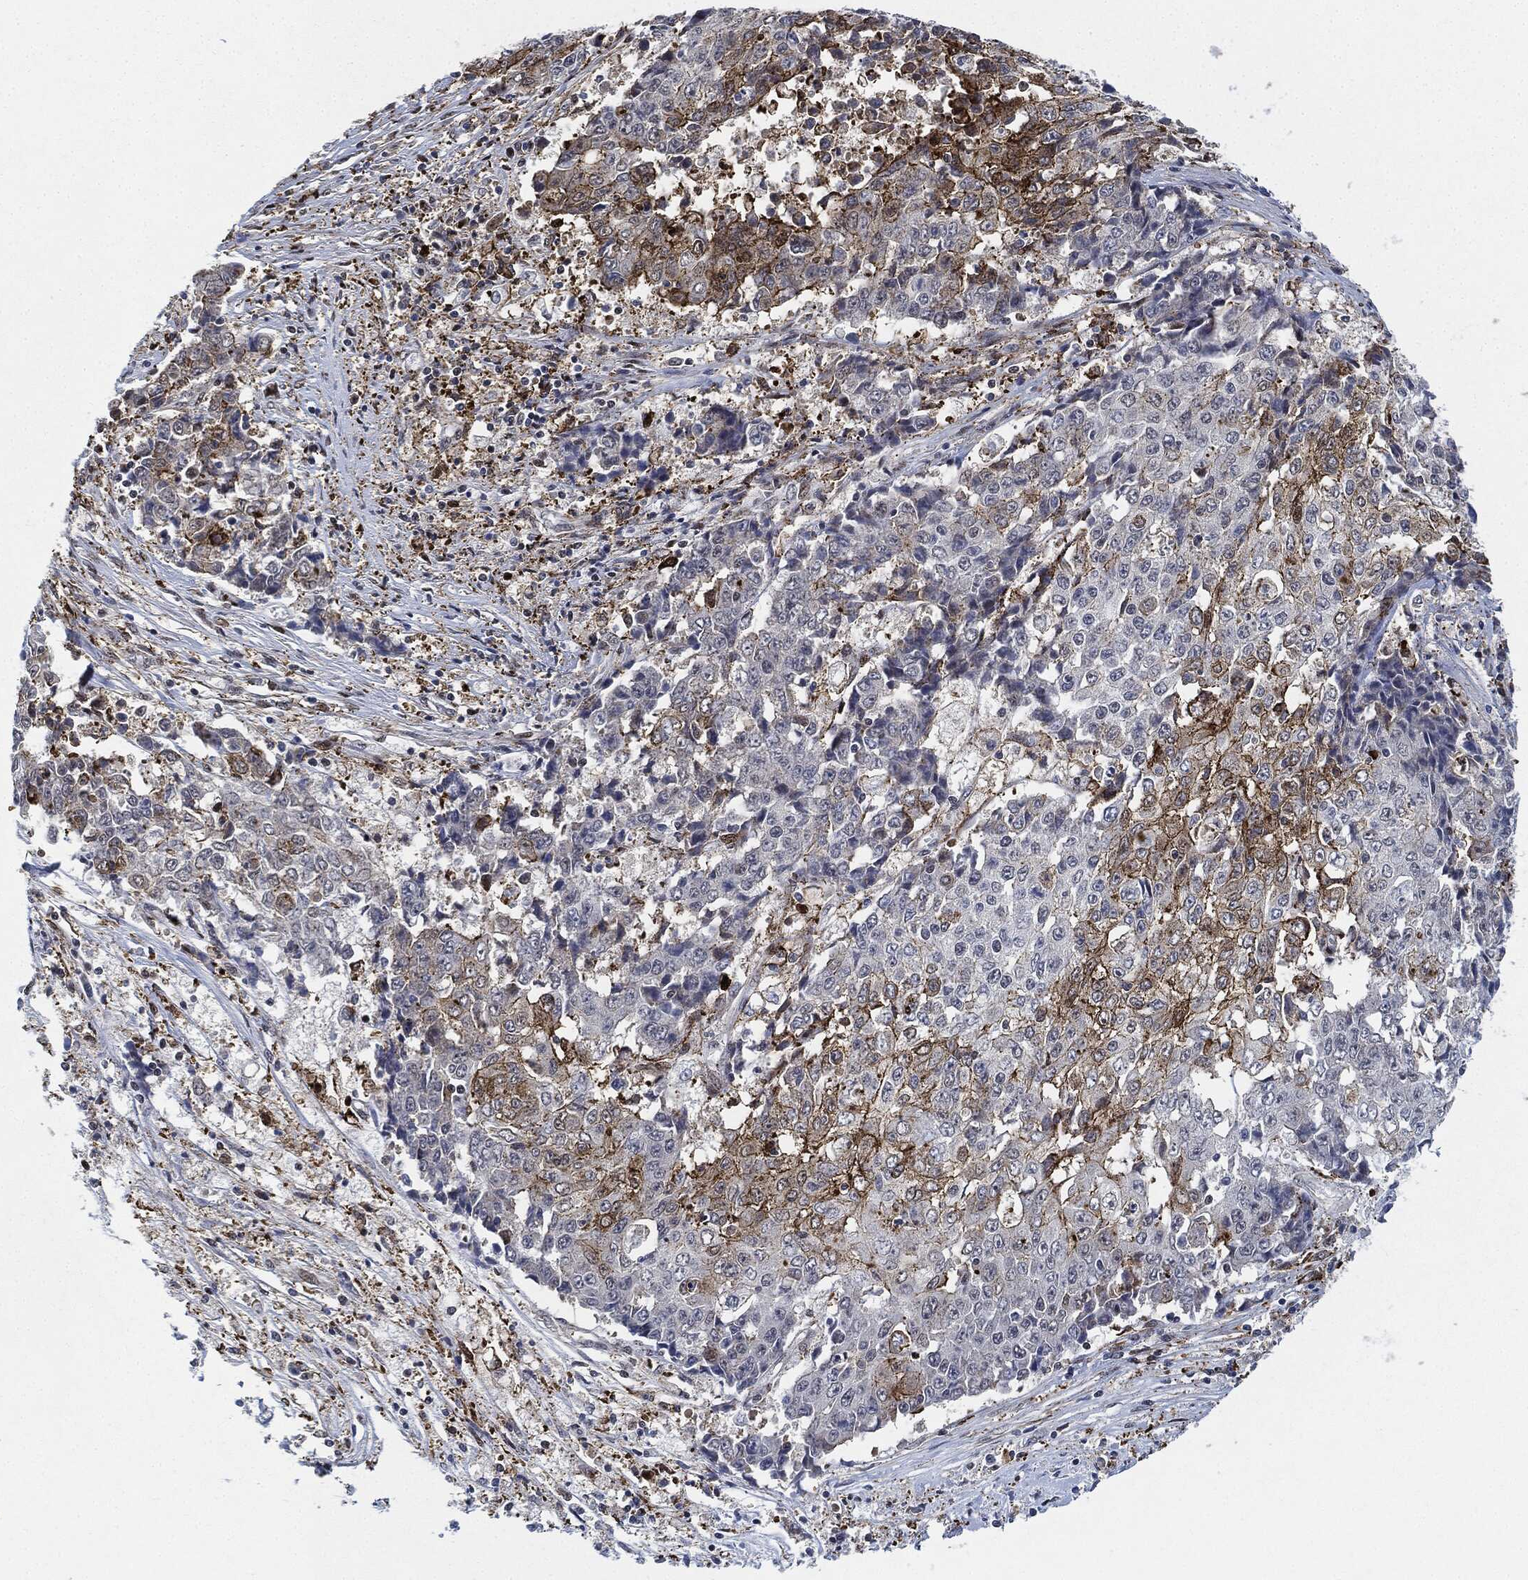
{"staining": {"intensity": "negative", "quantity": "none", "location": "none"}, "tissue": "ovarian cancer", "cell_type": "Tumor cells", "image_type": "cancer", "snomed": [{"axis": "morphology", "description": "Carcinoma, endometroid"}, {"axis": "topography", "description": "Ovary"}], "caption": "IHC histopathology image of human ovarian cancer (endometroid carcinoma) stained for a protein (brown), which reveals no staining in tumor cells.", "gene": "NANOS3", "patient": {"sex": "female", "age": 42}}